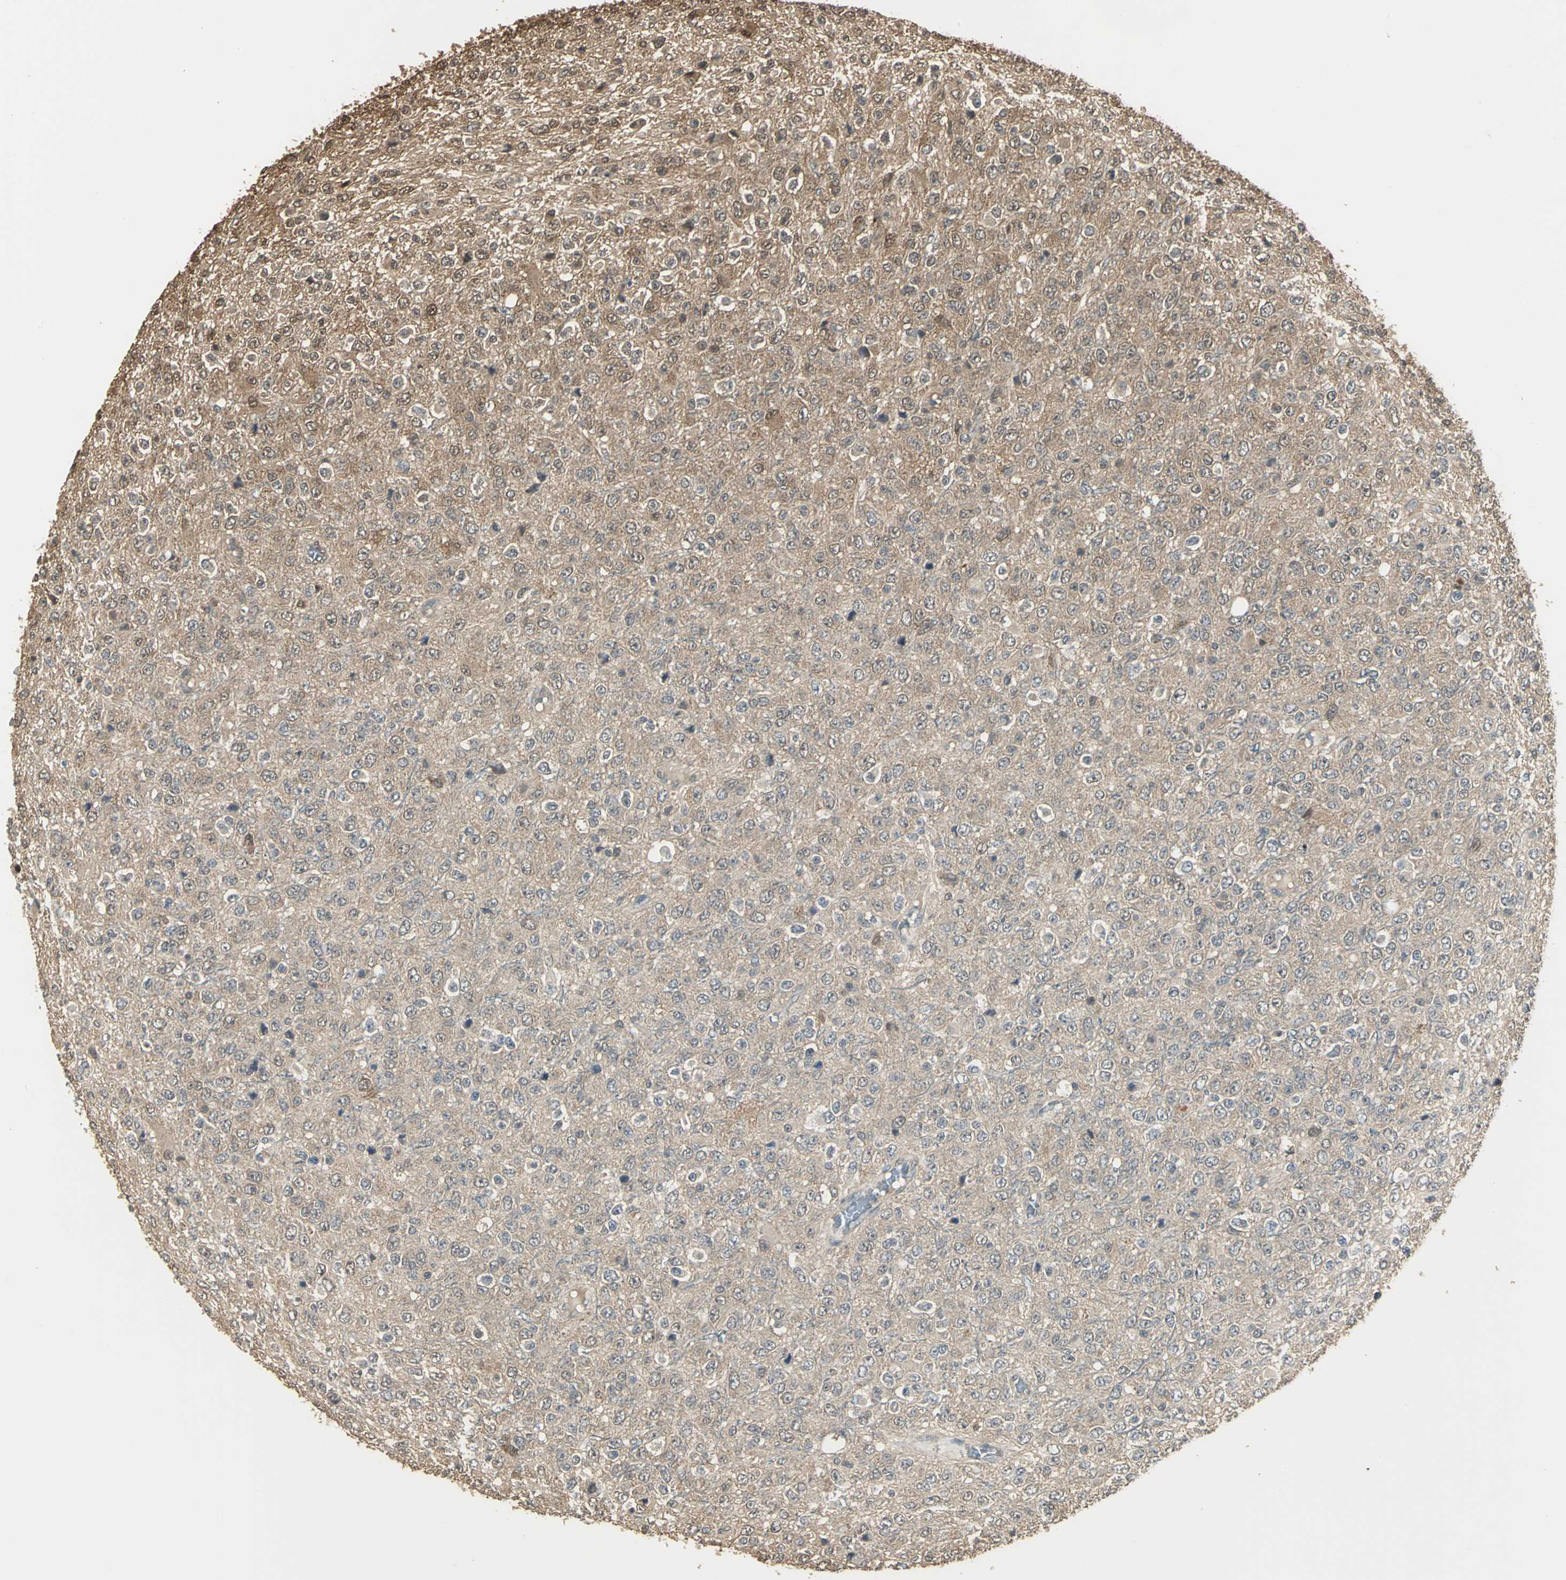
{"staining": {"intensity": "weak", "quantity": ">75%", "location": "cytoplasmic/membranous,nuclear"}, "tissue": "glioma", "cell_type": "Tumor cells", "image_type": "cancer", "snomed": [{"axis": "morphology", "description": "Glioma, malignant, High grade"}, {"axis": "topography", "description": "pancreas cauda"}], "caption": "Immunohistochemical staining of human malignant glioma (high-grade) exhibits weak cytoplasmic/membranous and nuclear protein staining in about >75% of tumor cells.", "gene": "PARK7", "patient": {"sex": "male", "age": 60}}